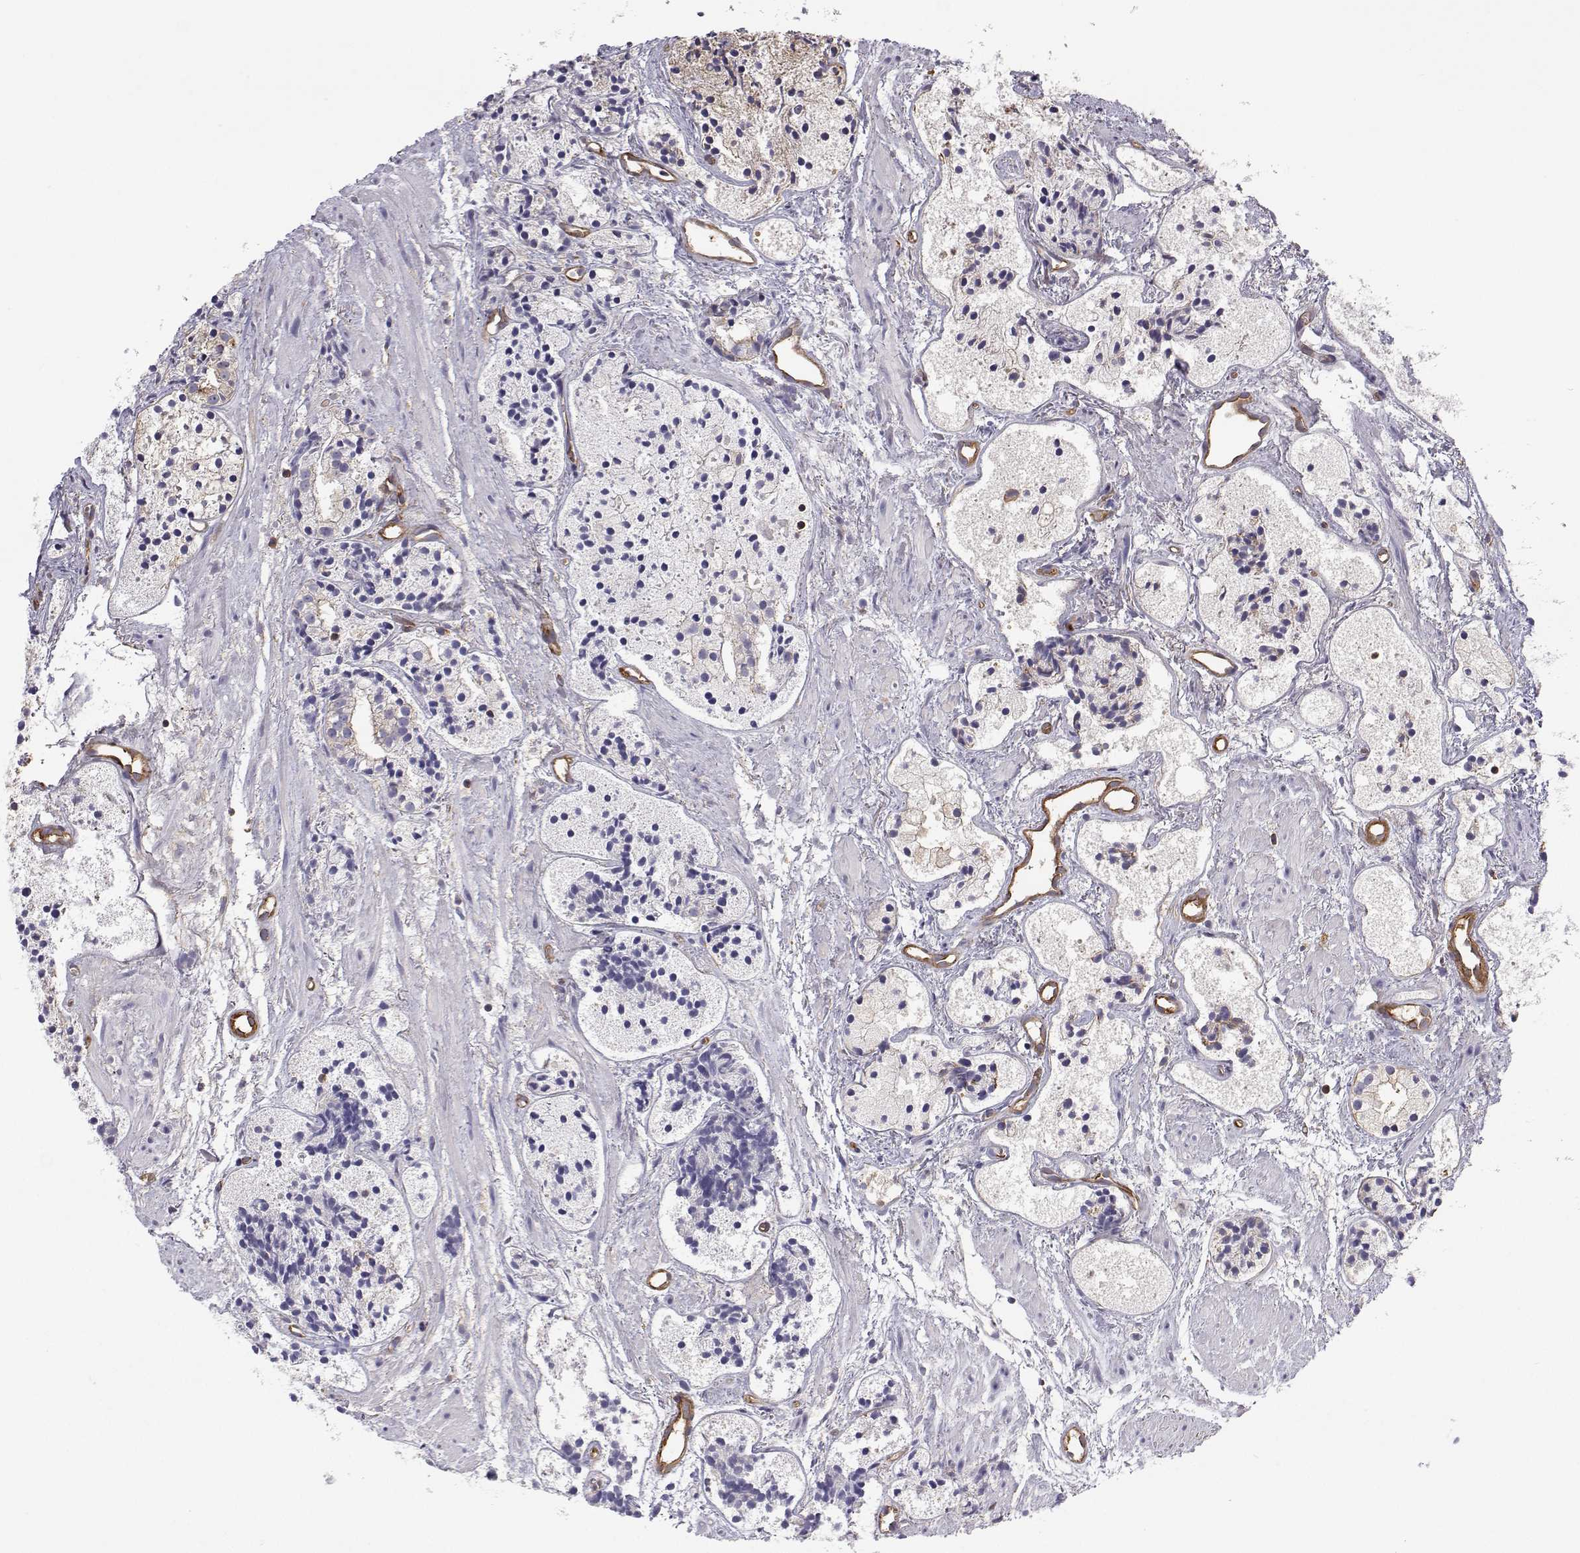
{"staining": {"intensity": "weak", "quantity": "<25%", "location": "cytoplasmic/membranous"}, "tissue": "prostate cancer", "cell_type": "Tumor cells", "image_type": "cancer", "snomed": [{"axis": "morphology", "description": "Adenocarcinoma, High grade"}, {"axis": "topography", "description": "Prostate"}], "caption": "IHC photomicrograph of neoplastic tissue: human prostate high-grade adenocarcinoma stained with DAB (3,3'-diaminobenzidine) shows no significant protein expression in tumor cells. Nuclei are stained in blue.", "gene": "MYH9", "patient": {"sex": "male", "age": 85}}